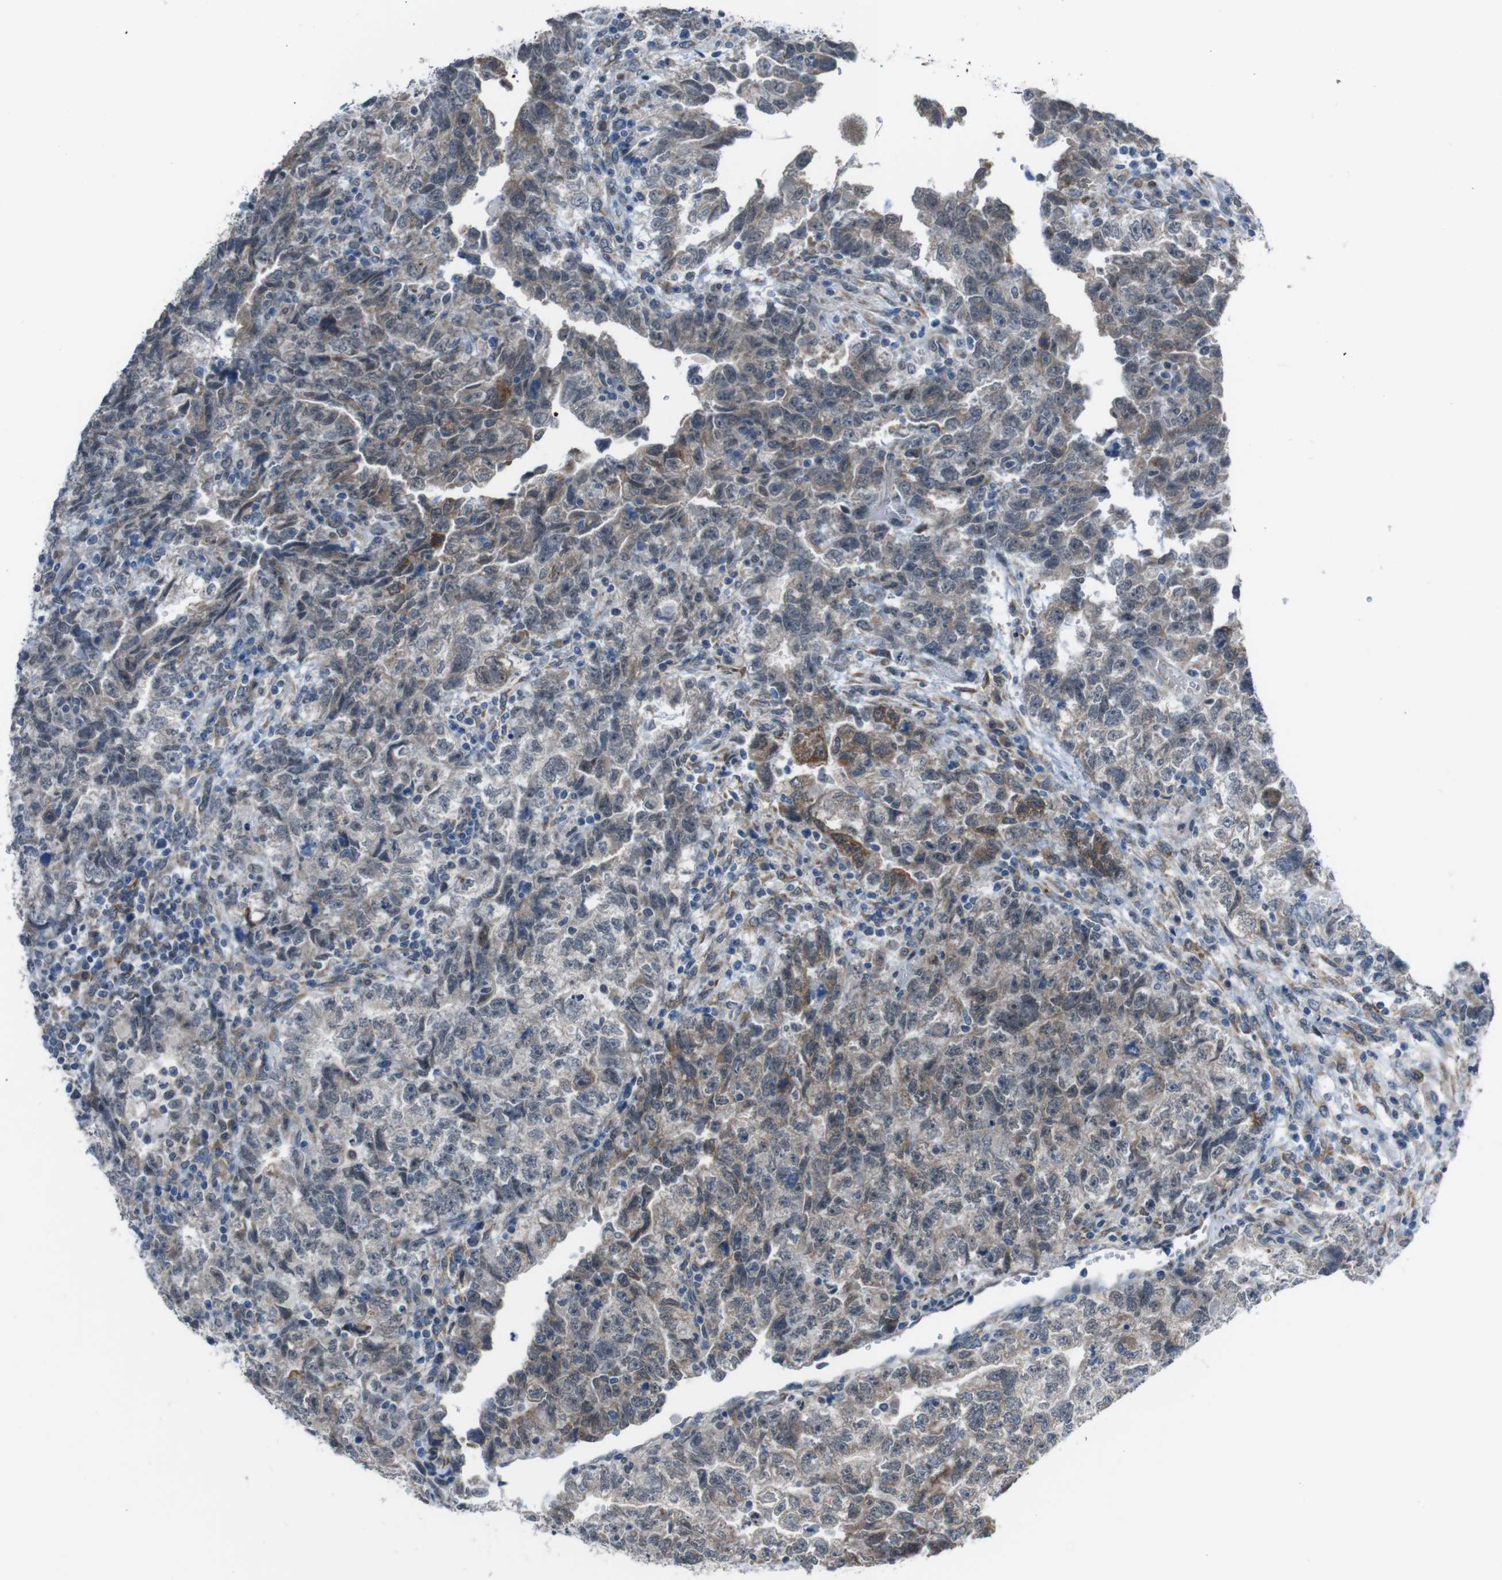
{"staining": {"intensity": "weak", "quantity": "25%-75%", "location": "cytoplasmic/membranous"}, "tissue": "testis cancer", "cell_type": "Tumor cells", "image_type": "cancer", "snomed": [{"axis": "morphology", "description": "Carcinoma, Embryonal, NOS"}, {"axis": "topography", "description": "Testis"}], "caption": "Immunohistochemical staining of human testis cancer (embryonal carcinoma) demonstrates weak cytoplasmic/membranous protein positivity in about 25%-75% of tumor cells.", "gene": "CDH22", "patient": {"sex": "male", "age": 36}}